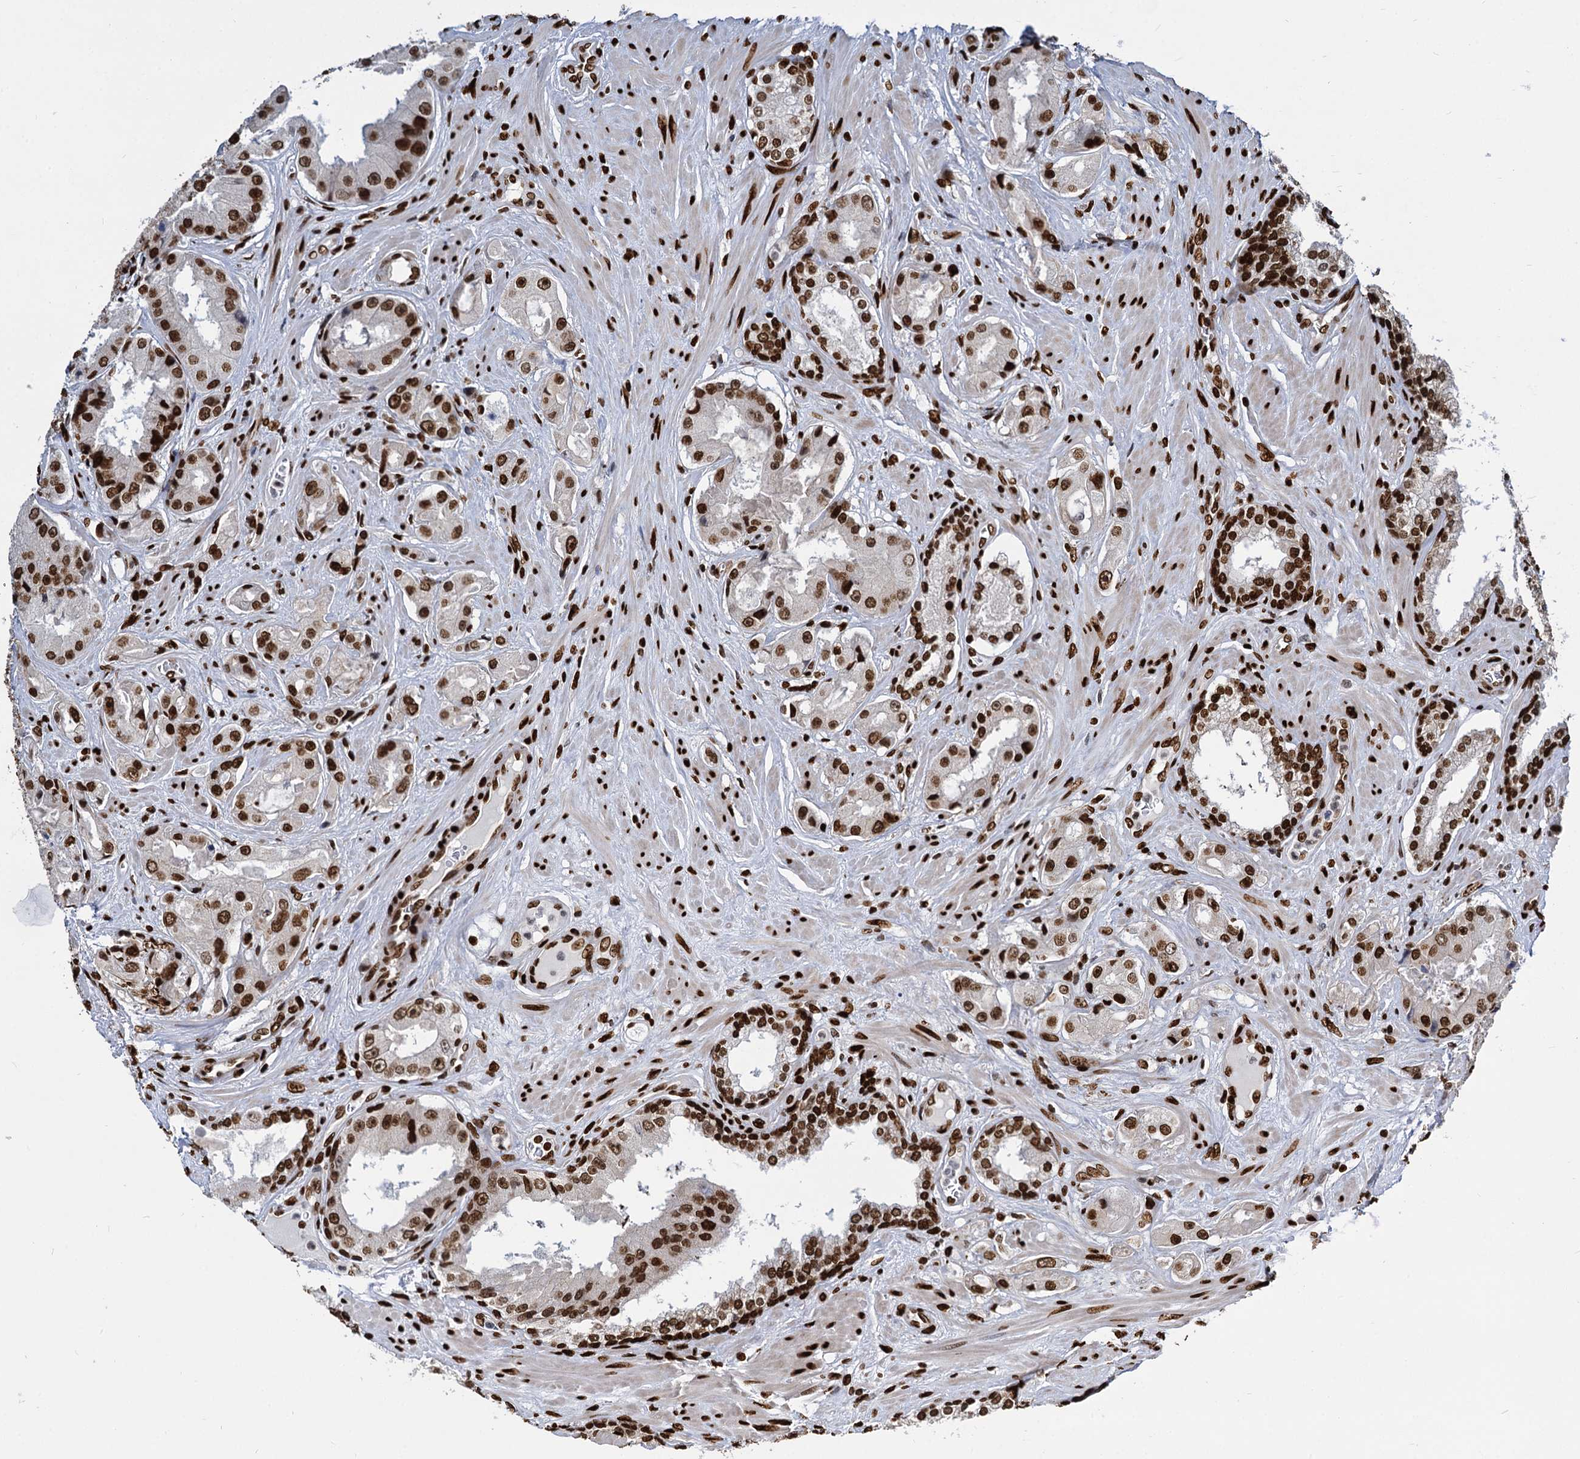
{"staining": {"intensity": "strong", "quantity": ">75%", "location": "nuclear"}, "tissue": "prostate cancer", "cell_type": "Tumor cells", "image_type": "cancer", "snomed": [{"axis": "morphology", "description": "Adenocarcinoma, High grade"}, {"axis": "topography", "description": "Prostate"}], "caption": "Prostate cancer (high-grade adenocarcinoma) stained with IHC exhibits strong nuclear staining in about >75% of tumor cells.", "gene": "MECP2", "patient": {"sex": "male", "age": 73}}